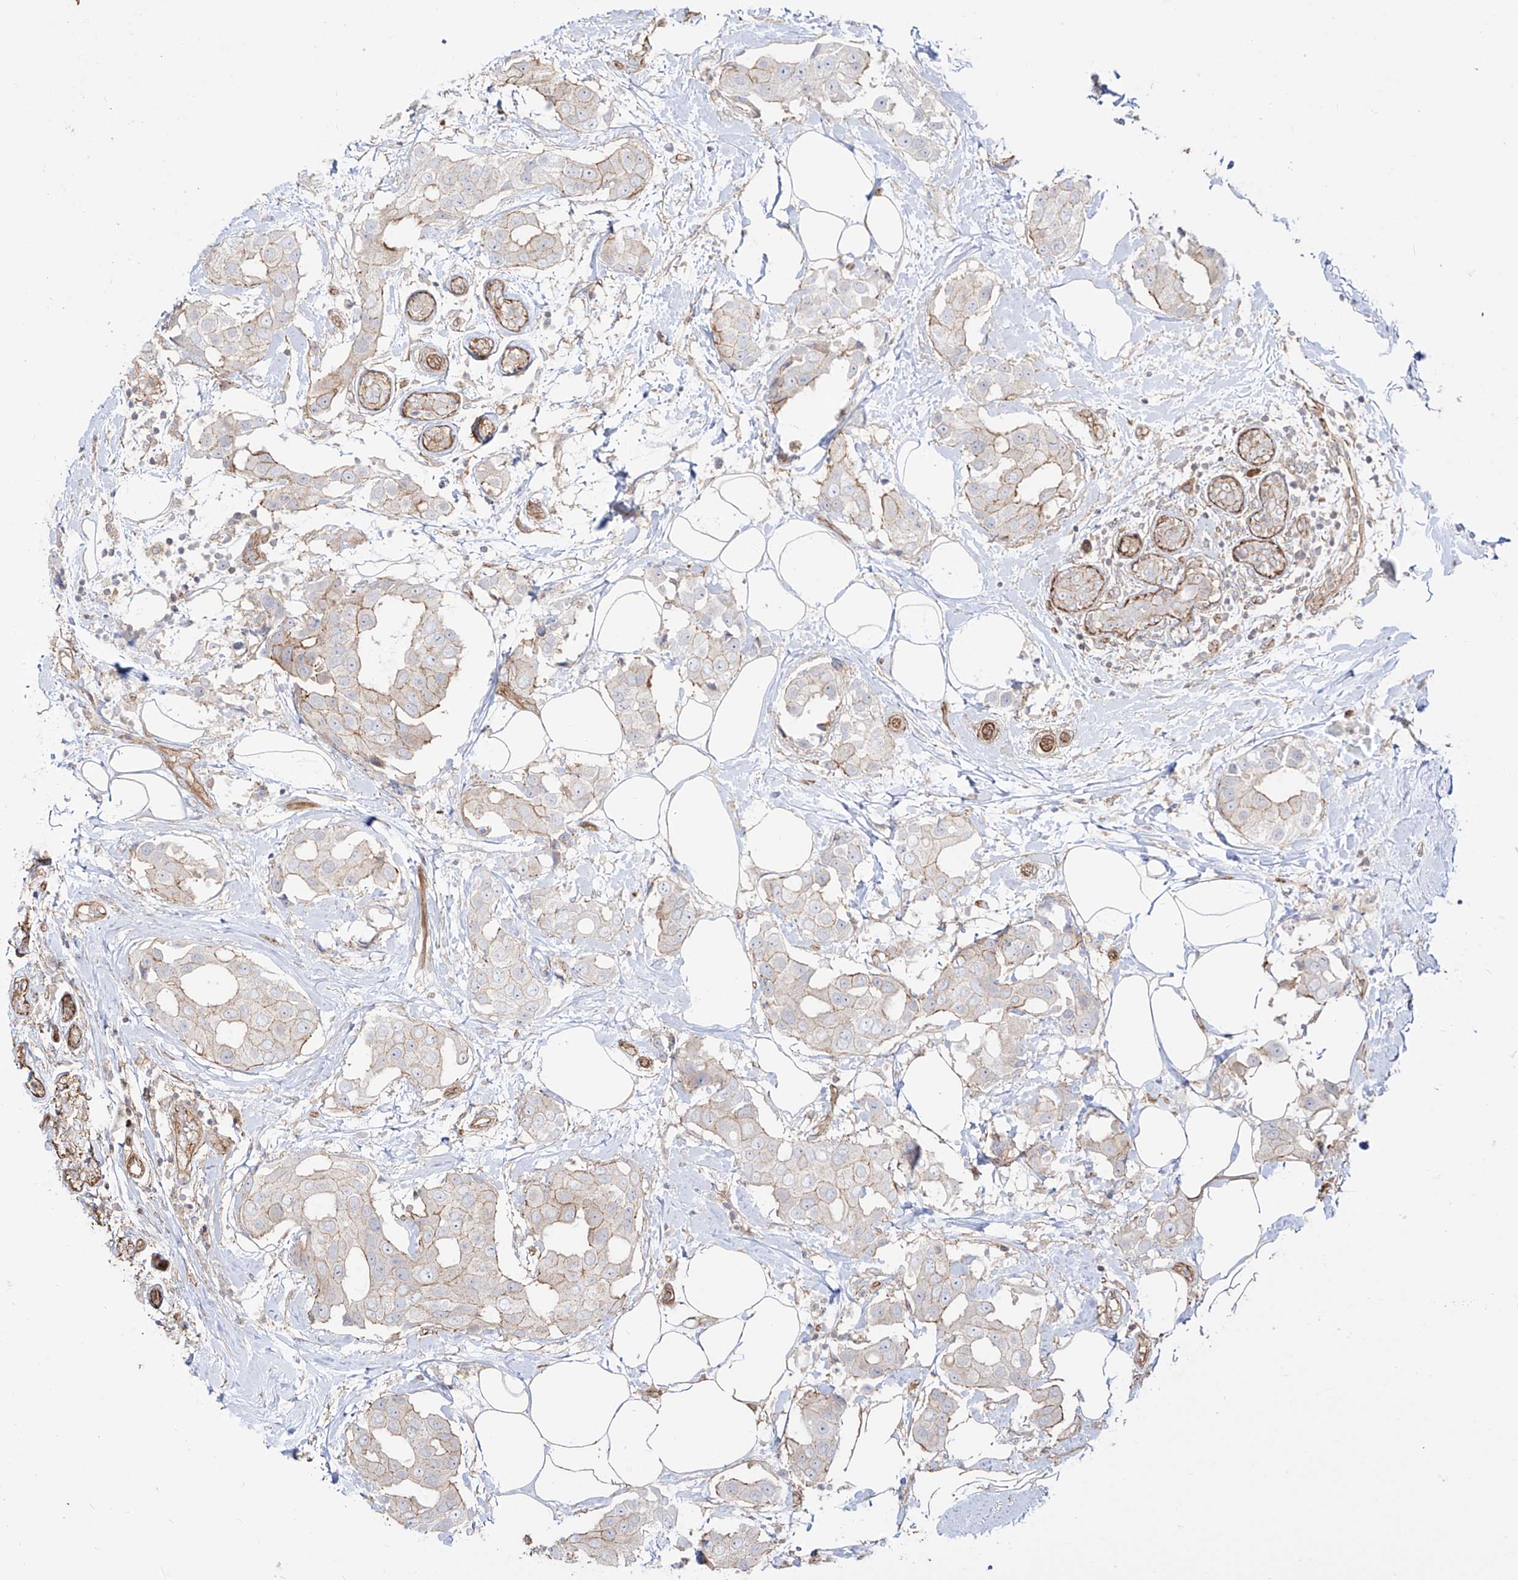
{"staining": {"intensity": "moderate", "quantity": "<25%", "location": "cytoplasmic/membranous"}, "tissue": "breast cancer", "cell_type": "Tumor cells", "image_type": "cancer", "snomed": [{"axis": "morphology", "description": "Normal tissue, NOS"}, {"axis": "morphology", "description": "Duct carcinoma"}, {"axis": "topography", "description": "Breast"}], "caption": "The photomicrograph demonstrates staining of breast invasive ductal carcinoma, revealing moderate cytoplasmic/membranous protein expression (brown color) within tumor cells. Using DAB (brown) and hematoxylin (blue) stains, captured at high magnification using brightfield microscopy.", "gene": "ZNF180", "patient": {"sex": "female", "age": 39}}